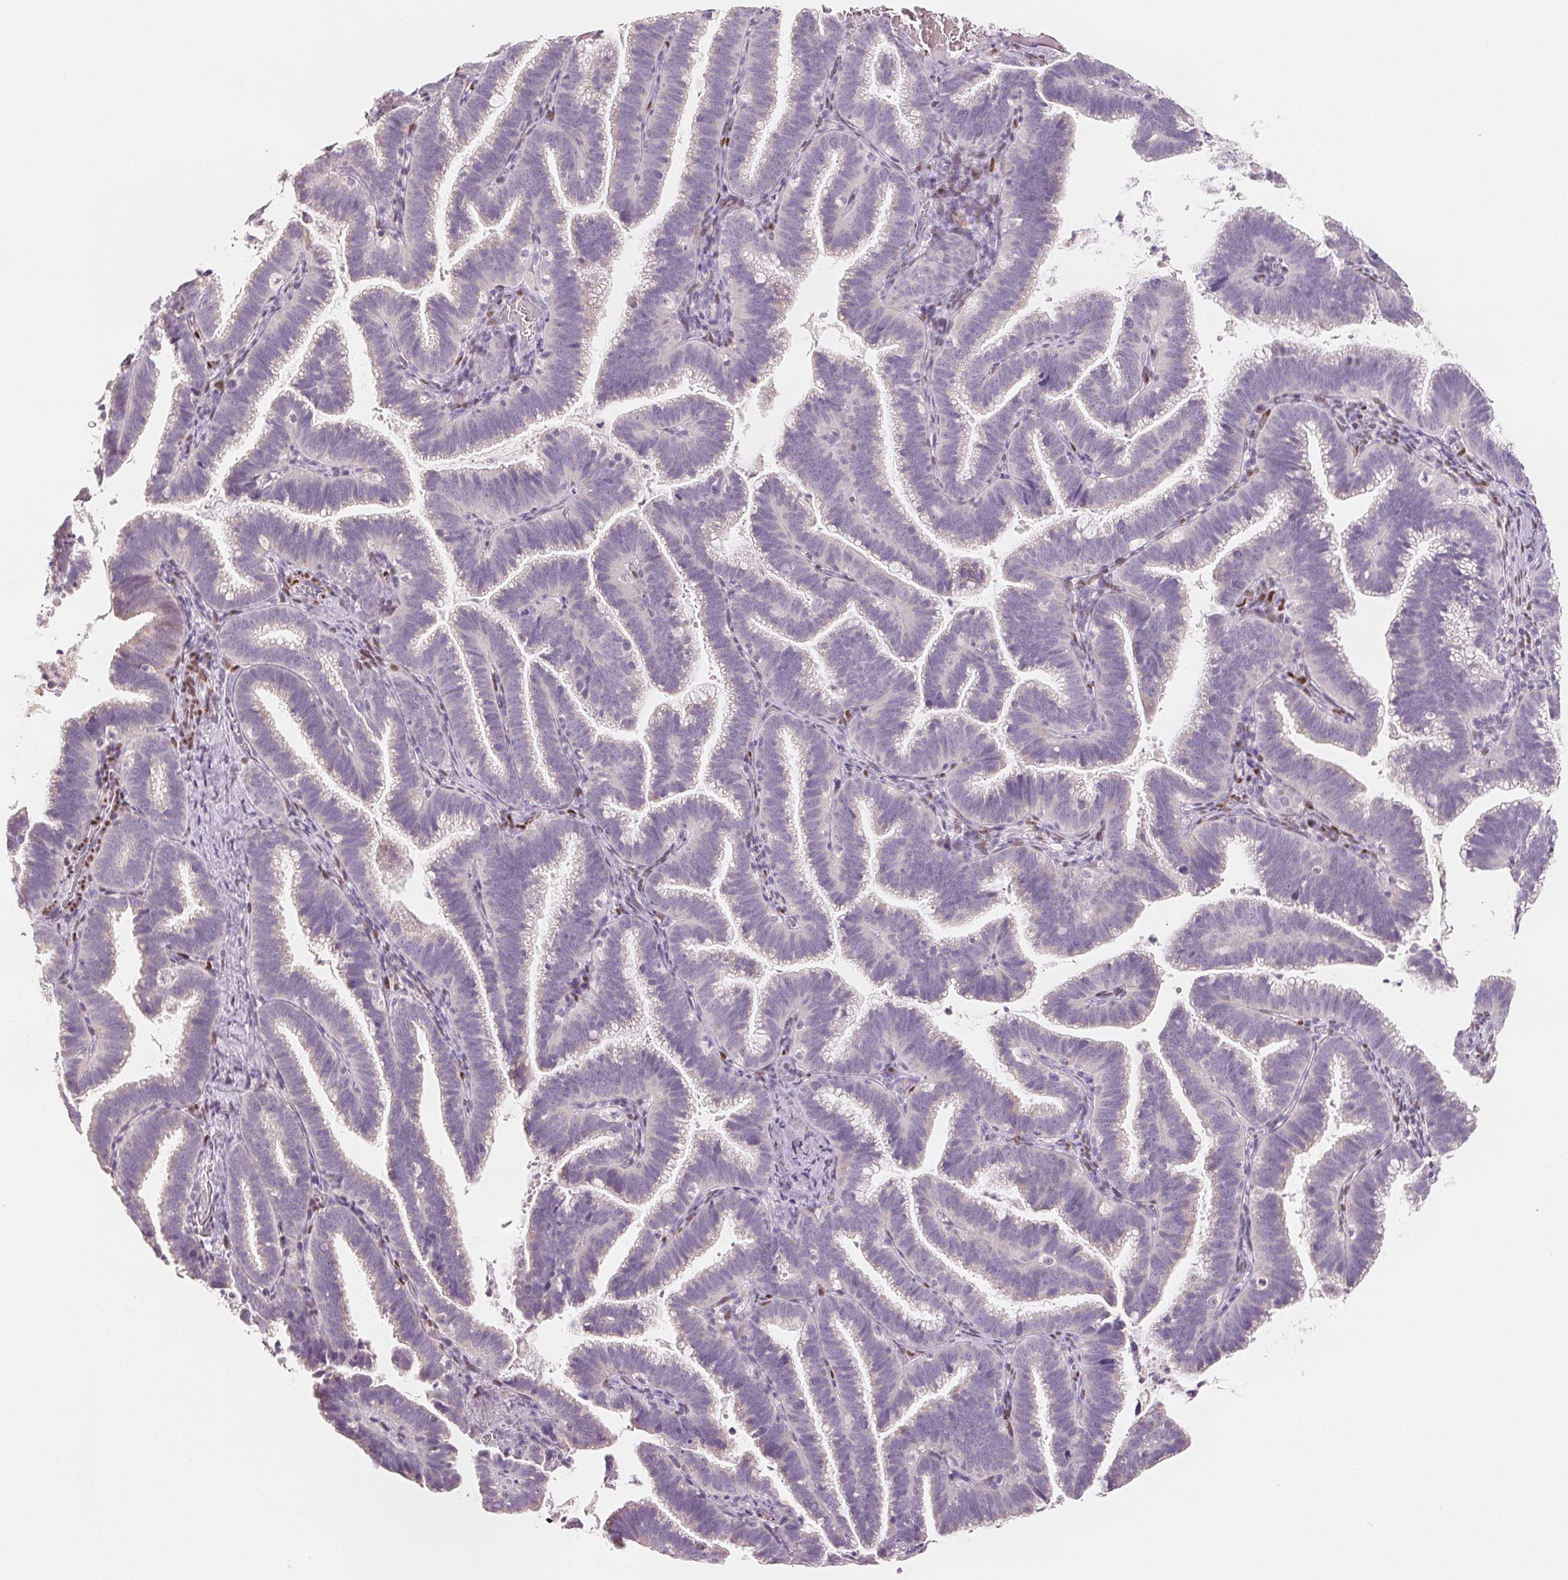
{"staining": {"intensity": "negative", "quantity": "none", "location": "none"}, "tissue": "cervical cancer", "cell_type": "Tumor cells", "image_type": "cancer", "snomed": [{"axis": "morphology", "description": "Adenocarcinoma, NOS"}, {"axis": "topography", "description": "Cervix"}], "caption": "Cervical adenocarcinoma was stained to show a protein in brown. There is no significant positivity in tumor cells. (DAB IHC visualized using brightfield microscopy, high magnification).", "gene": "SMARCD3", "patient": {"sex": "female", "age": 61}}